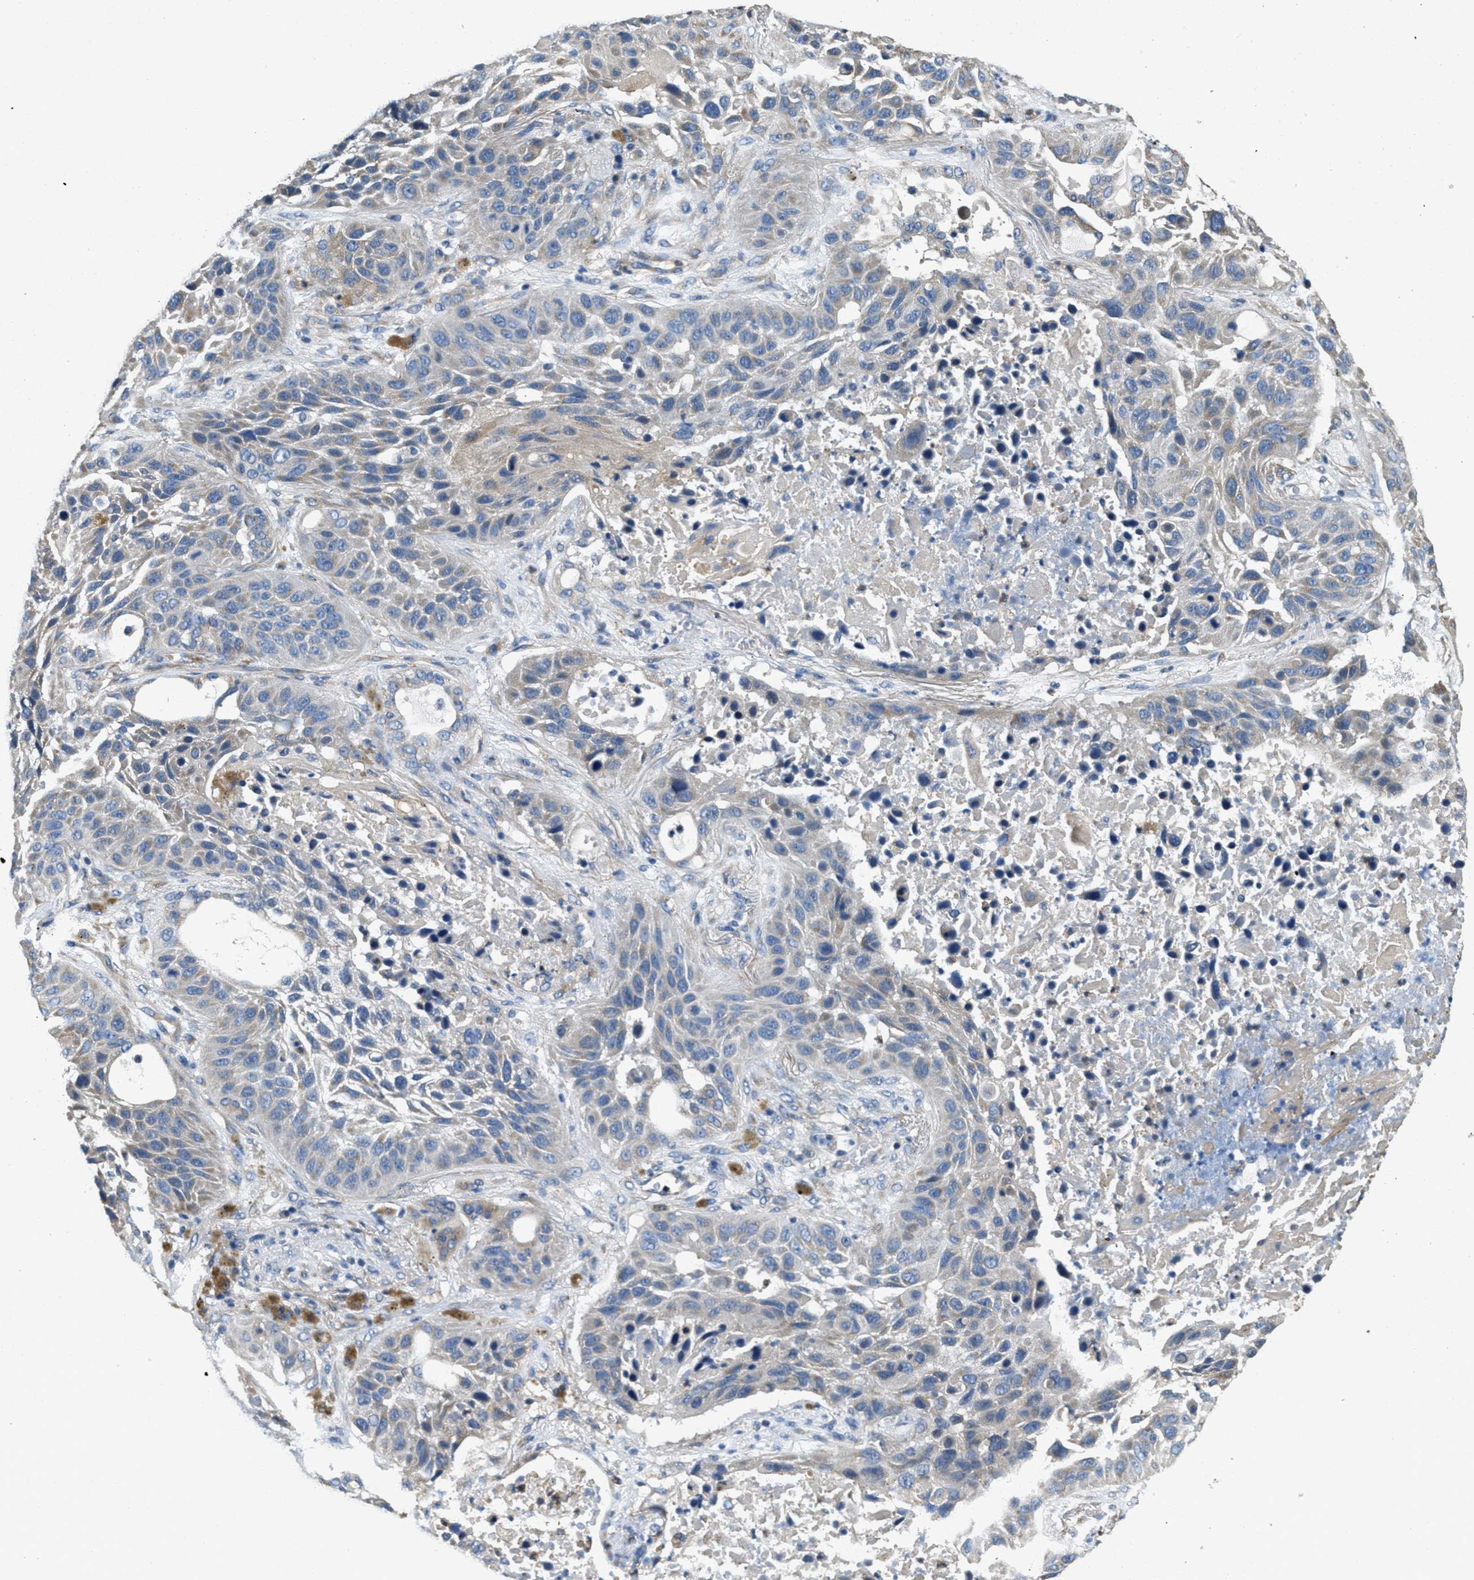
{"staining": {"intensity": "weak", "quantity": "<25%", "location": "cytoplasmic/membranous"}, "tissue": "lung cancer", "cell_type": "Tumor cells", "image_type": "cancer", "snomed": [{"axis": "morphology", "description": "Squamous cell carcinoma, NOS"}, {"axis": "topography", "description": "Lung"}], "caption": "Immunohistochemistry (IHC) histopathology image of human lung squamous cell carcinoma stained for a protein (brown), which reveals no staining in tumor cells. The staining was performed using DAB to visualize the protein expression in brown, while the nuclei were stained in blue with hematoxylin (Magnification: 20x).", "gene": "TOMM70", "patient": {"sex": "male", "age": 57}}